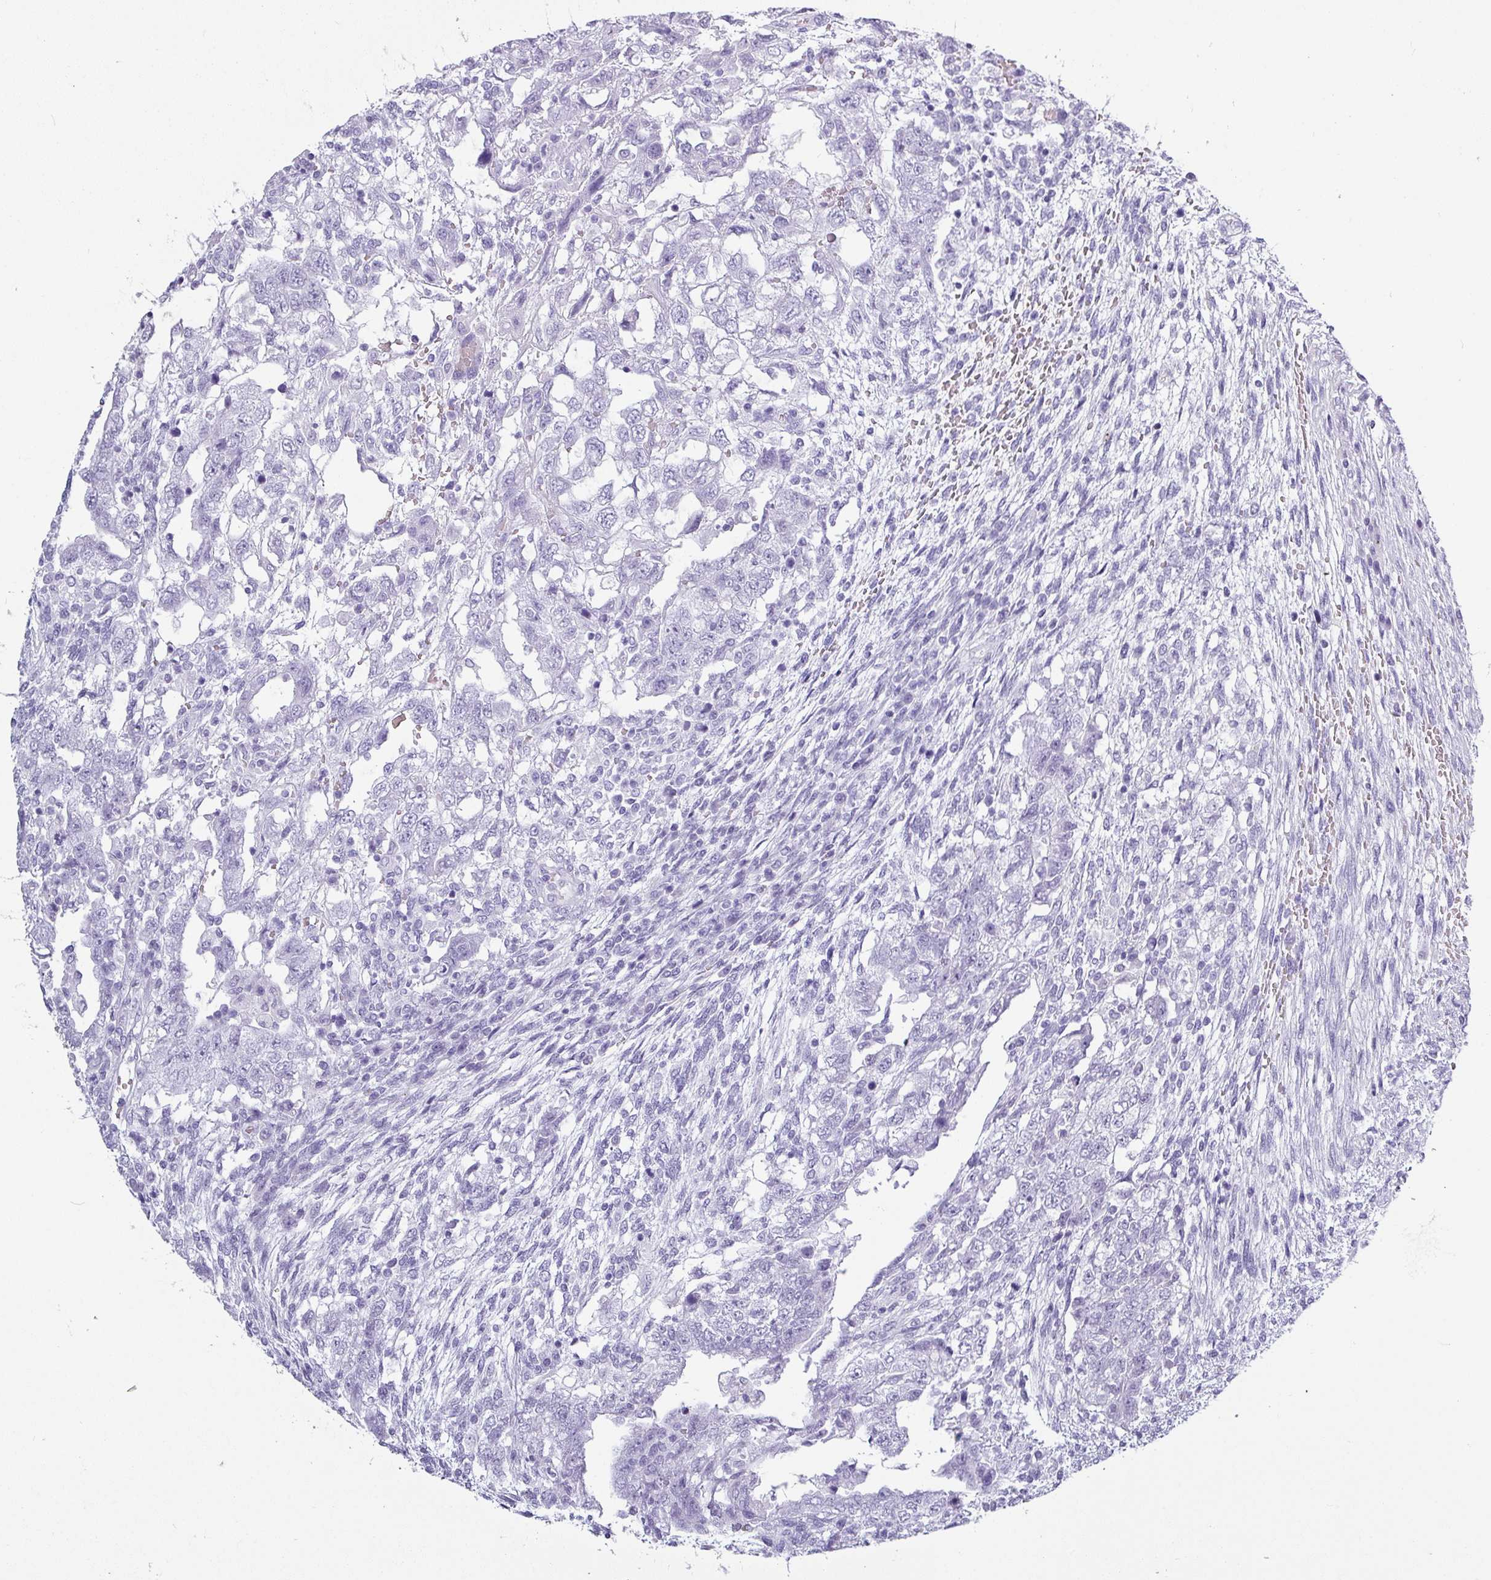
{"staining": {"intensity": "negative", "quantity": "none", "location": "none"}, "tissue": "testis cancer", "cell_type": "Tumor cells", "image_type": "cancer", "snomed": [{"axis": "morphology", "description": "Carcinoma, Embryonal, NOS"}, {"axis": "topography", "description": "Testis"}], "caption": "Immunohistochemistry (IHC) image of neoplastic tissue: testis cancer stained with DAB (3,3'-diaminobenzidine) shows no significant protein positivity in tumor cells.", "gene": "CRYBB2", "patient": {"sex": "male", "age": 26}}